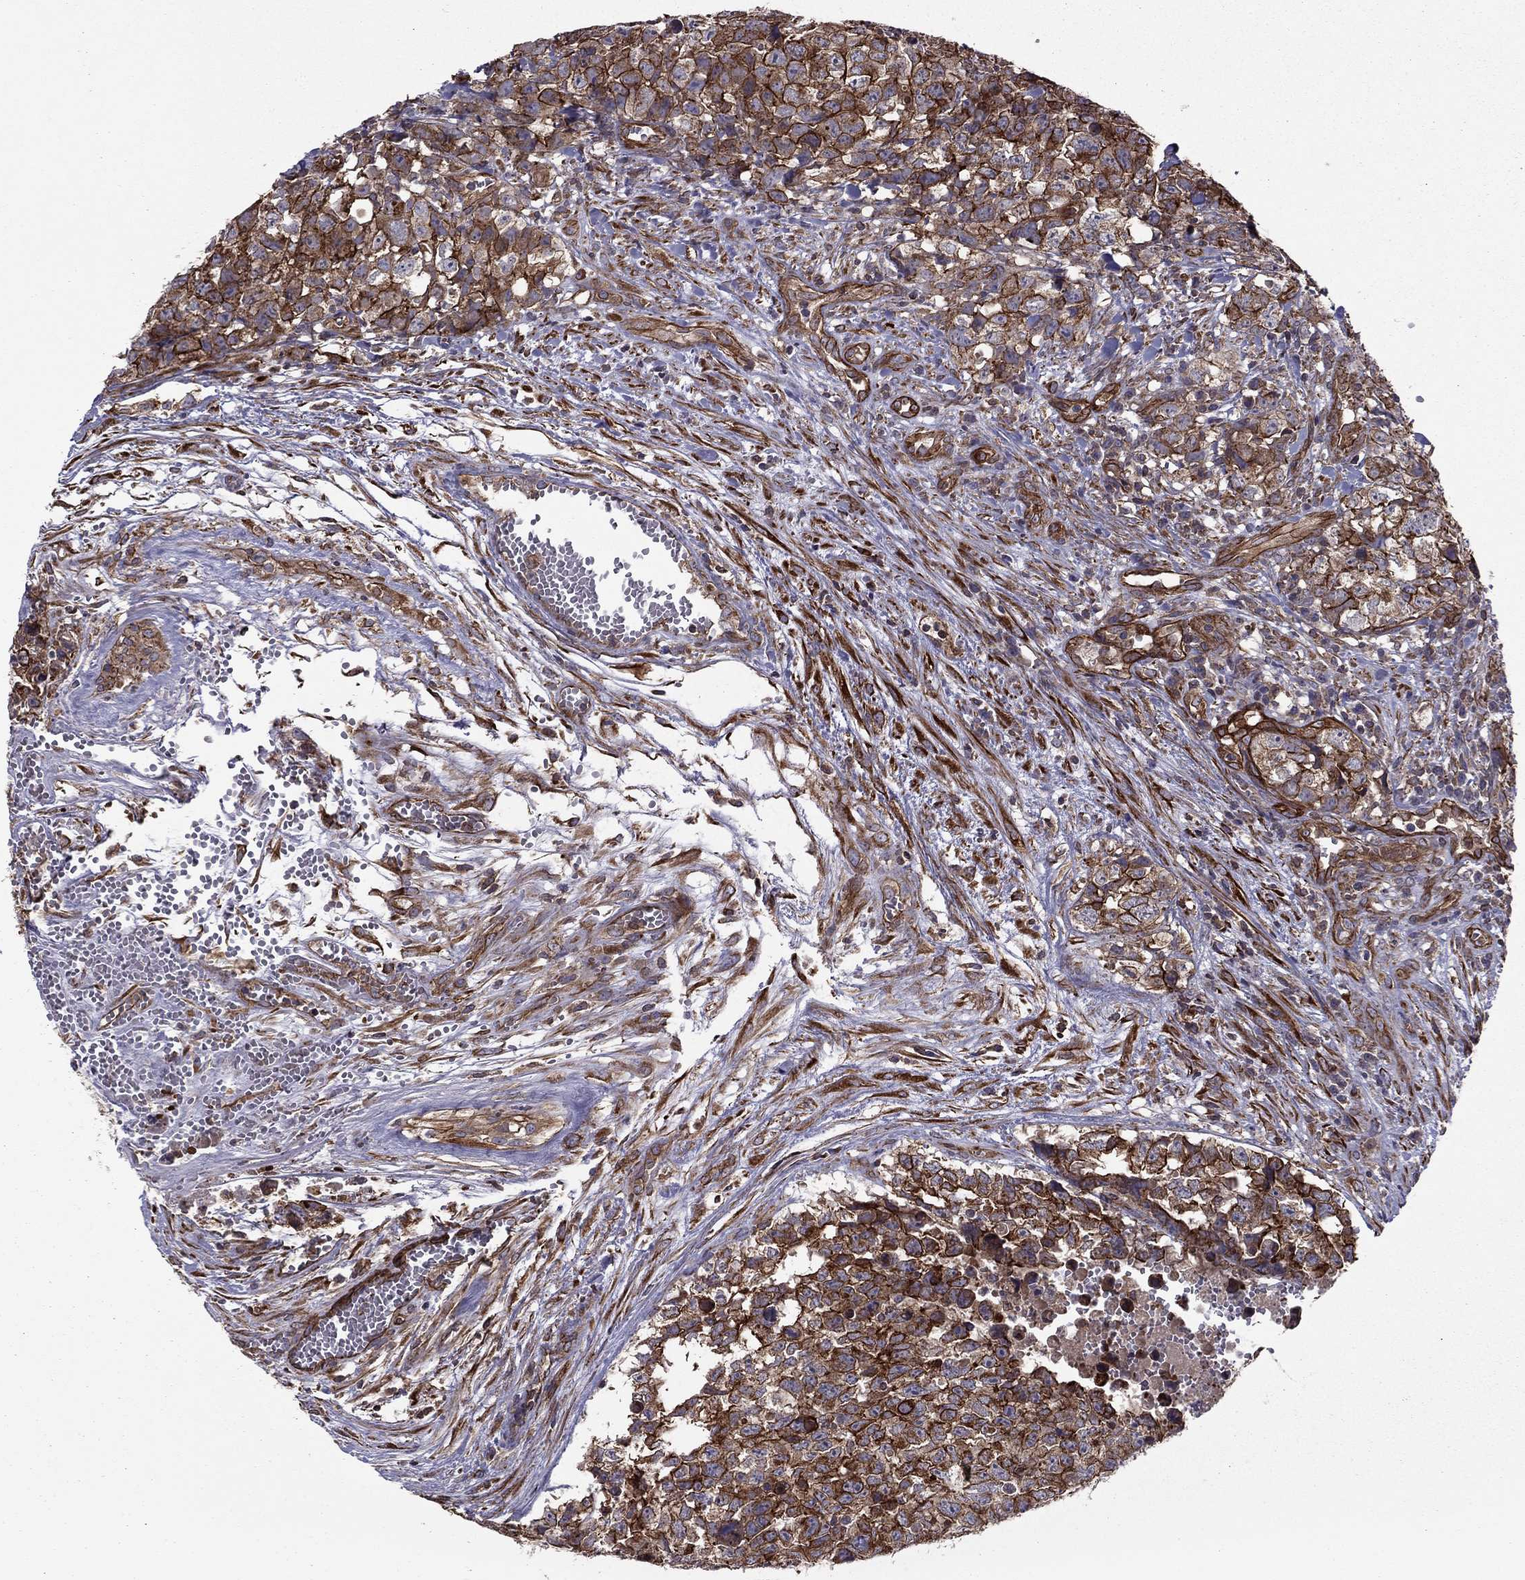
{"staining": {"intensity": "strong", "quantity": "25%-75%", "location": "cytoplasmic/membranous"}, "tissue": "testis cancer", "cell_type": "Tumor cells", "image_type": "cancer", "snomed": [{"axis": "morphology", "description": "Carcinoma, Embryonal, NOS"}, {"axis": "topography", "description": "Testis"}], "caption": "DAB (3,3'-diaminobenzidine) immunohistochemical staining of testis embryonal carcinoma shows strong cytoplasmic/membranous protein positivity in approximately 25%-75% of tumor cells. (DAB = brown stain, brightfield microscopy at high magnification).", "gene": "SHMT1", "patient": {"sex": "male", "age": 23}}